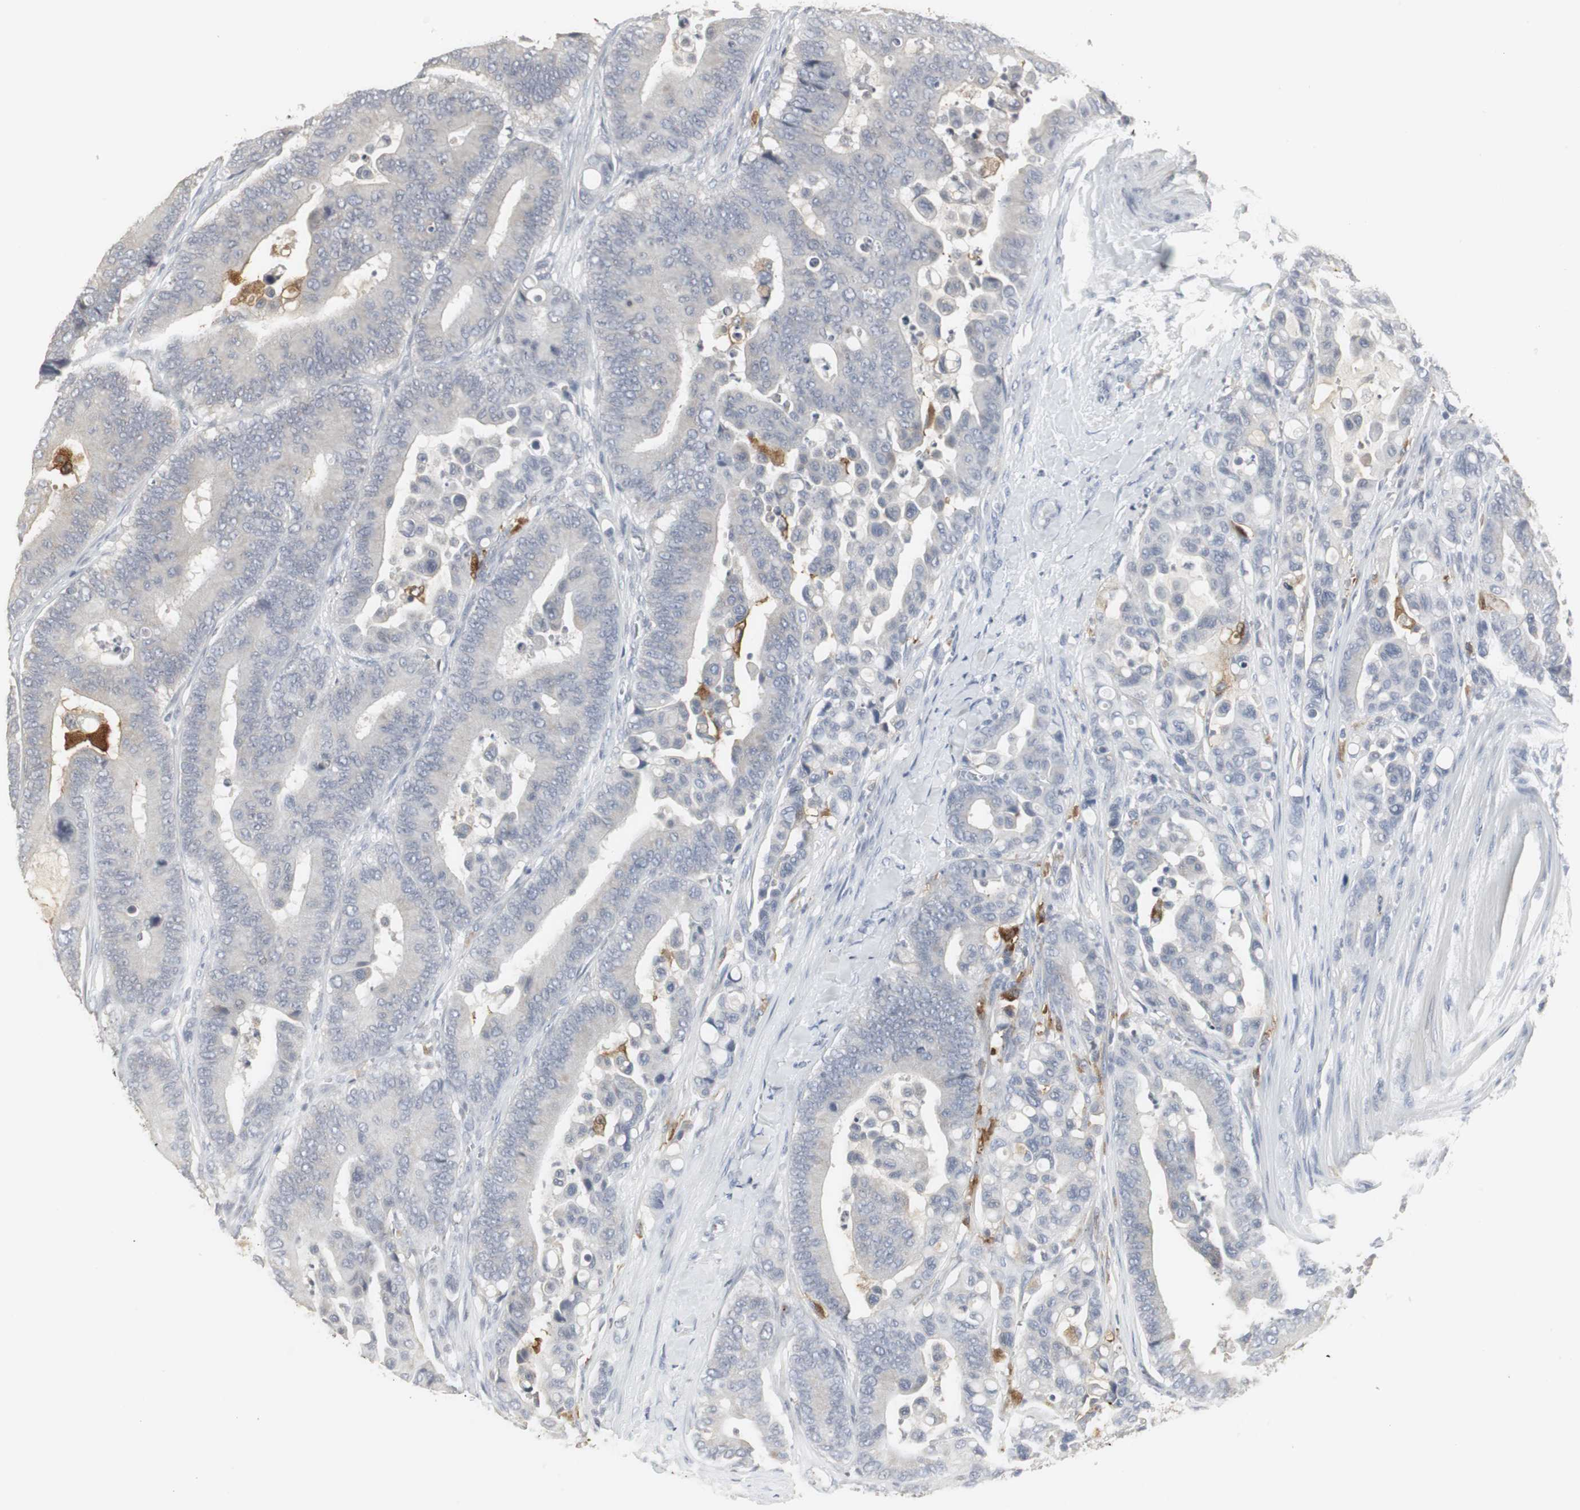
{"staining": {"intensity": "moderate", "quantity": "<25%", "location": "cytoplasmic/membranous"}, "tissue": "colorectal cancer", "cell_type": "Tumor cells", "image_type": "cancer", "snomed": [{"axis": "morphology", "description": "Normal tissue, NOS"}, {"axis": "morphology", "description": "Adenocarcinoma, NOS"}, {"axis": "topography", "description": "Colon"}], "caption": "This histopathology image displays IHC staining of human colorectal adenocarcinoma, with low moderate cytoplasmic/membranous positivity in about <25% of tumor cells.", "gene": "PI15", "patient": {"sex": "male", "age": 82}}